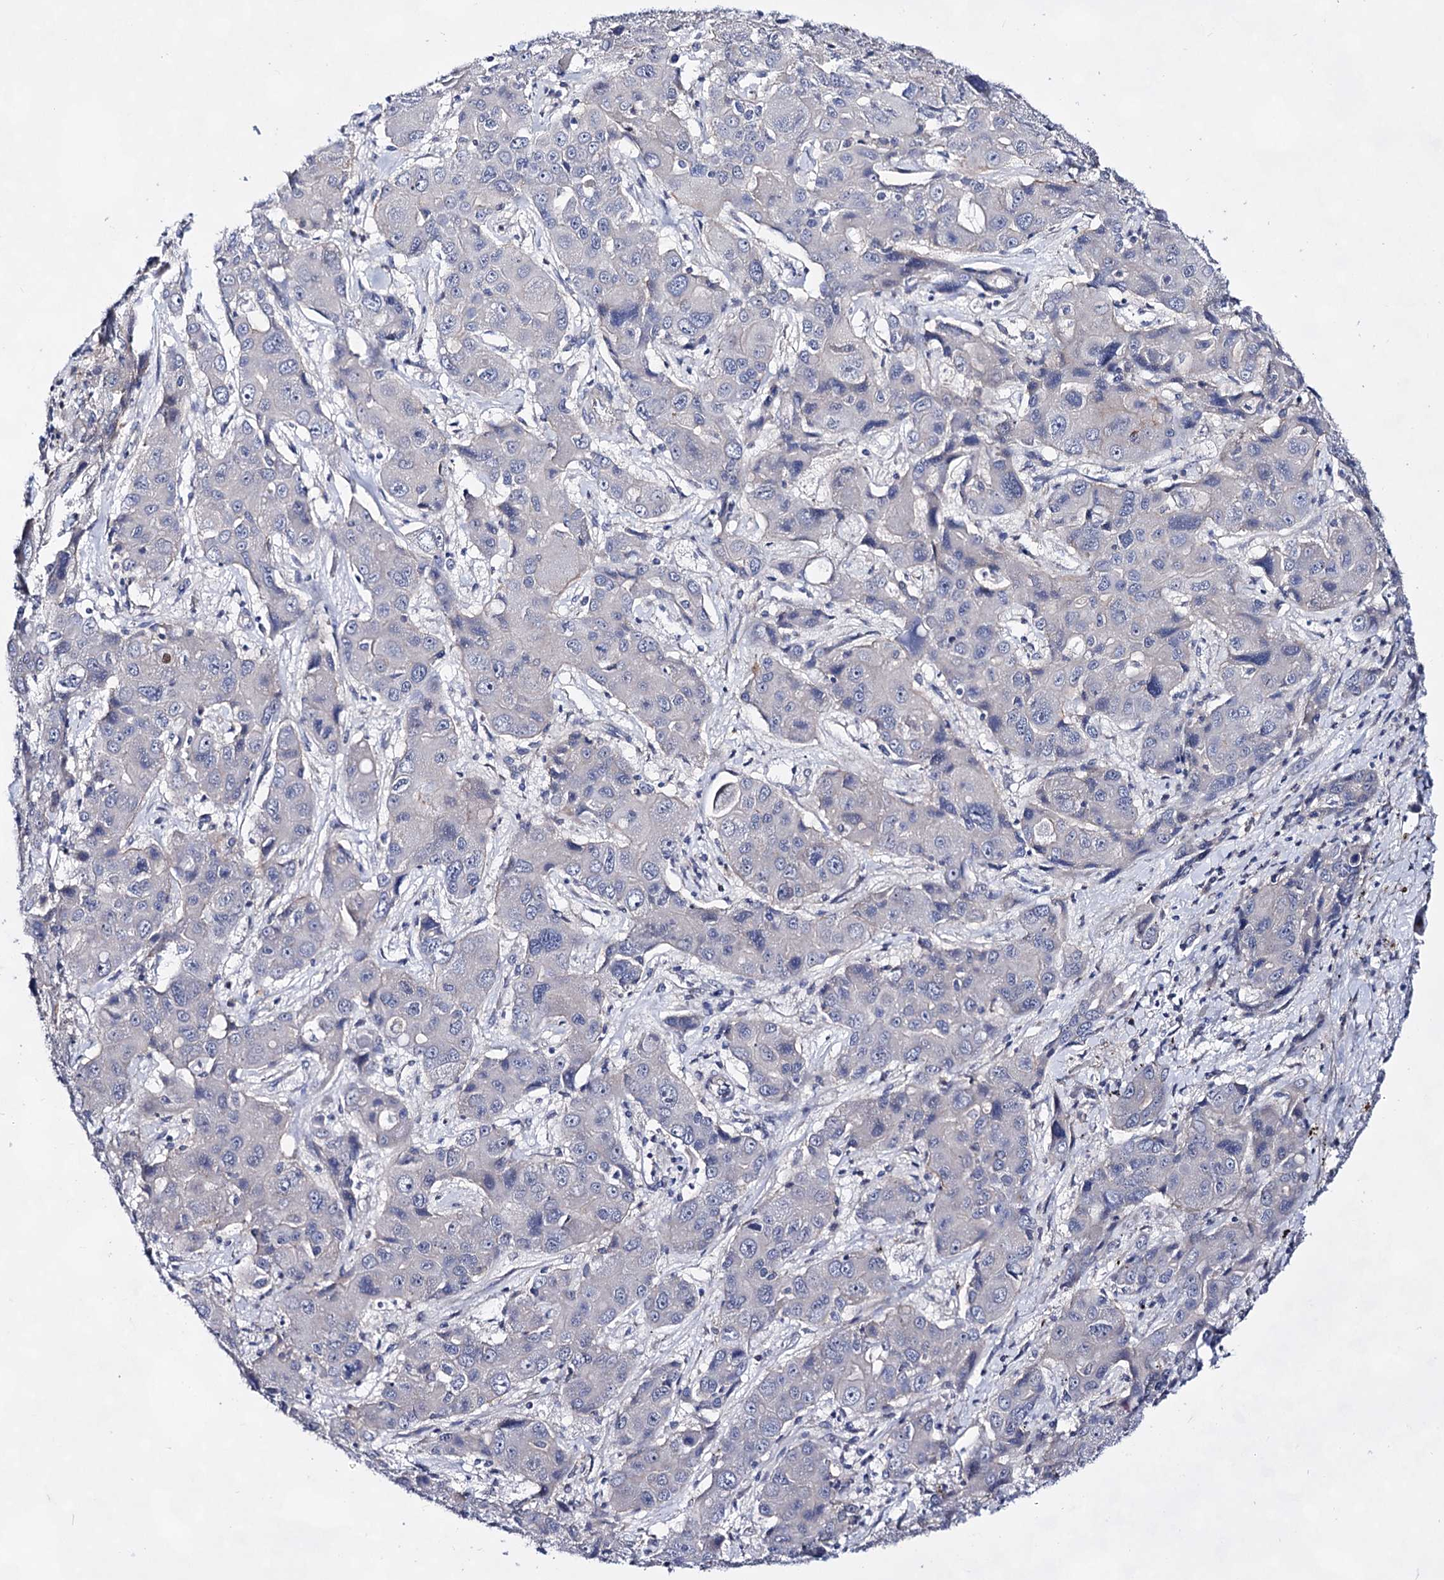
{"staining": {"intensity": "negative", "quantity": "none", "location": "none"}, "tissue": "liver cancer", "cell_type": "Tumor cells", "image_type": "cancer", "snomed": [{"axis": "morphology", "description": "Cholangiocarcinoma"}, {"axis": "topography", "description": "Liver"}], "caption": "IHC micrograph of human liver cancer stained for a protein (brown), which reveals no staining in tumor cells. (DAB immunohistochemistry visualized using brightfield microscopy, high magnification).", "gene": "PLIN1", "patient": {"sex": "male", "age": 67}}